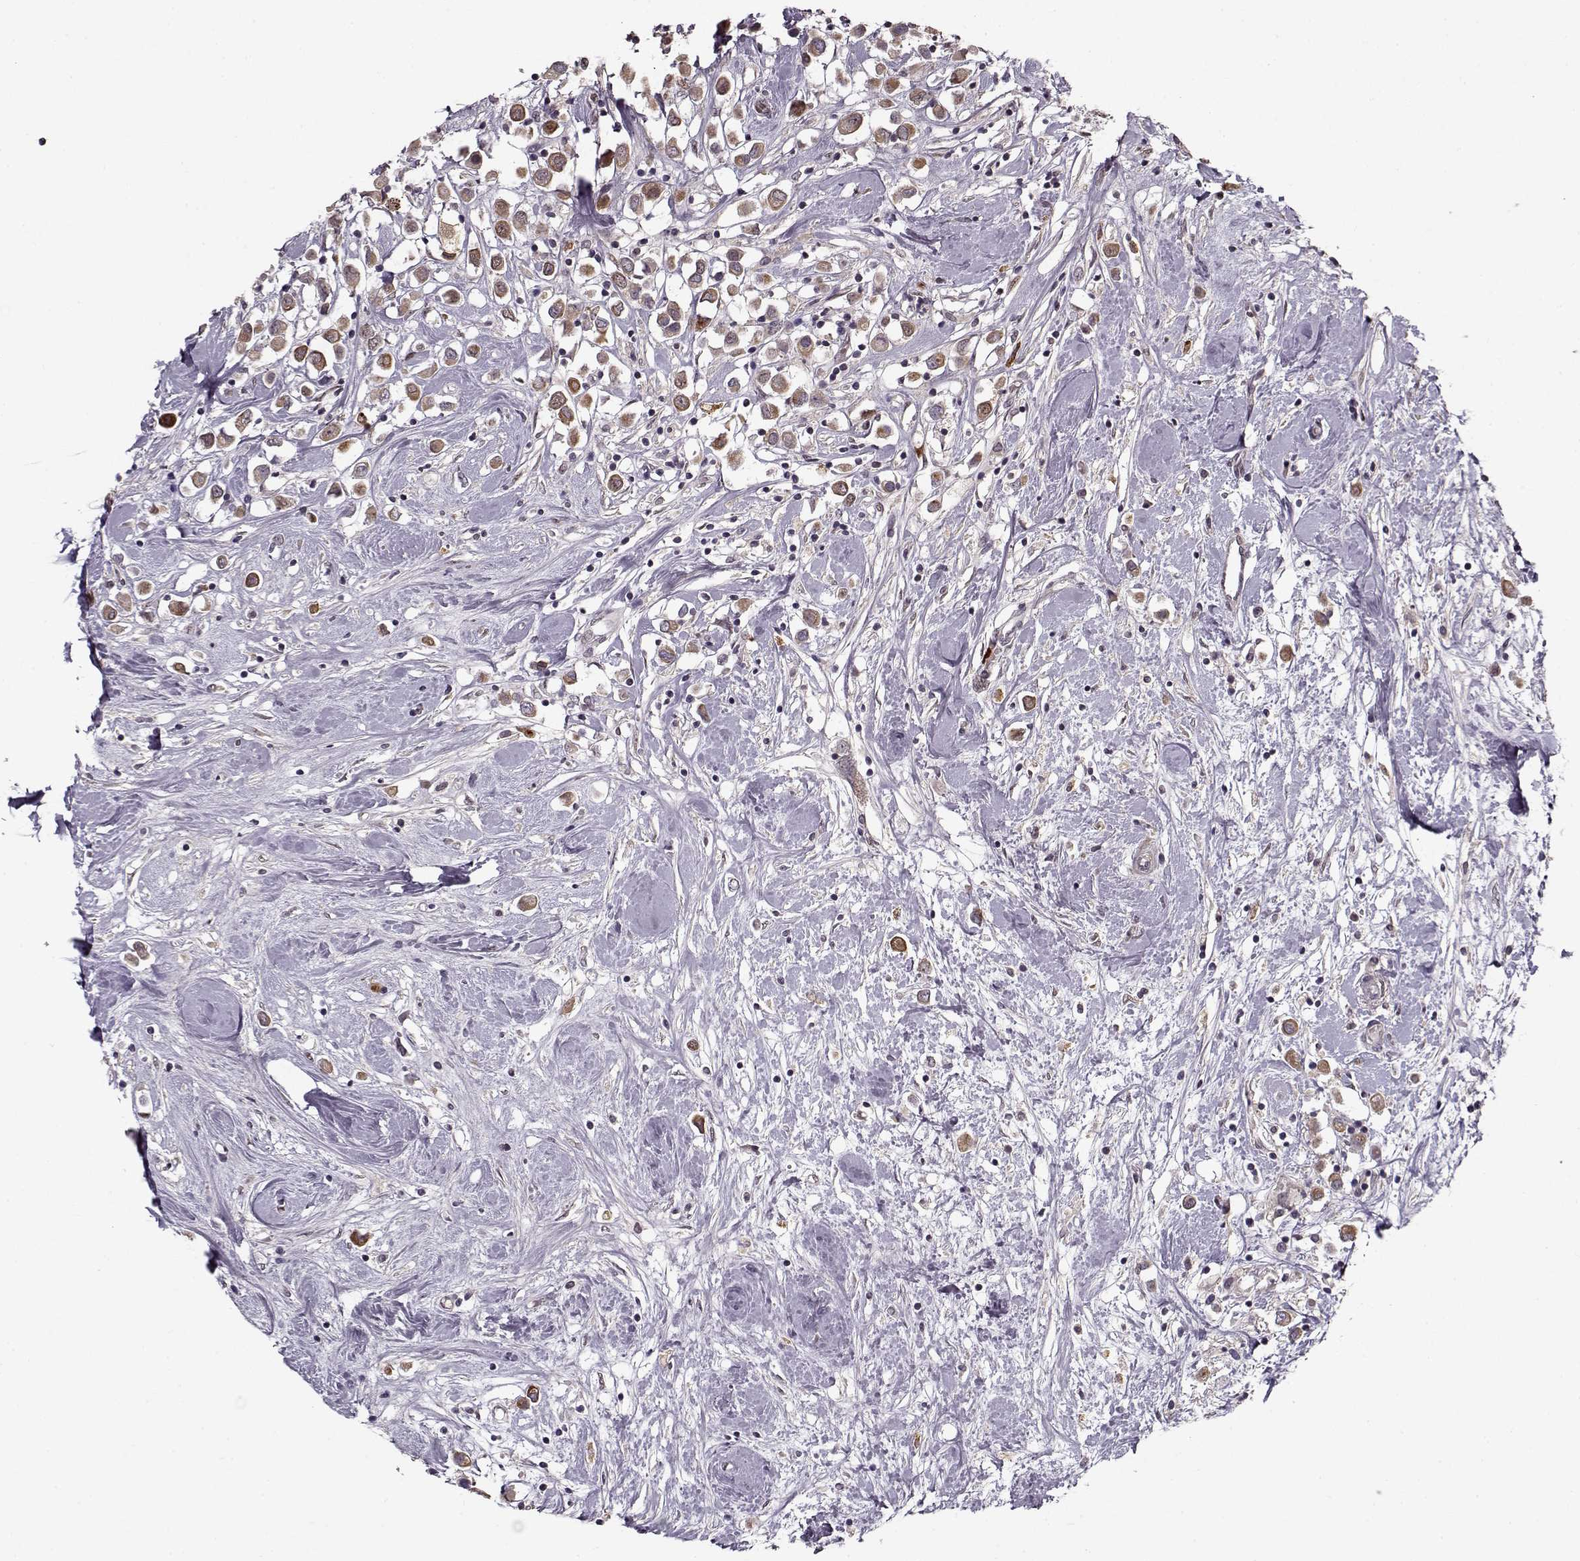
{"staining": {"intensity": "moderate", "quantity": ">75%", "location": "cytoplasmic/membranous"}, "tissue": "breast cancer", "cell_type": "Tumor cells", "image_type": "cancer", "snomed": [{"axis": "morphology", "description": "Duct carcinoma"}, {"axis": "topography", "description": "Breast"}], "caption": "Brown immunohistochemical staining in breast infiltrating ductal carcinoma demonstrates moderate cytoplasmic/membranous staining in approximately >75% of tumor cells. (DAB (3,3'-diaminobenzidine) IHC with brightfield microscopy, high magnification).", "gene": "DENND4B", "patient": {"sex": "female", "age": 61}}